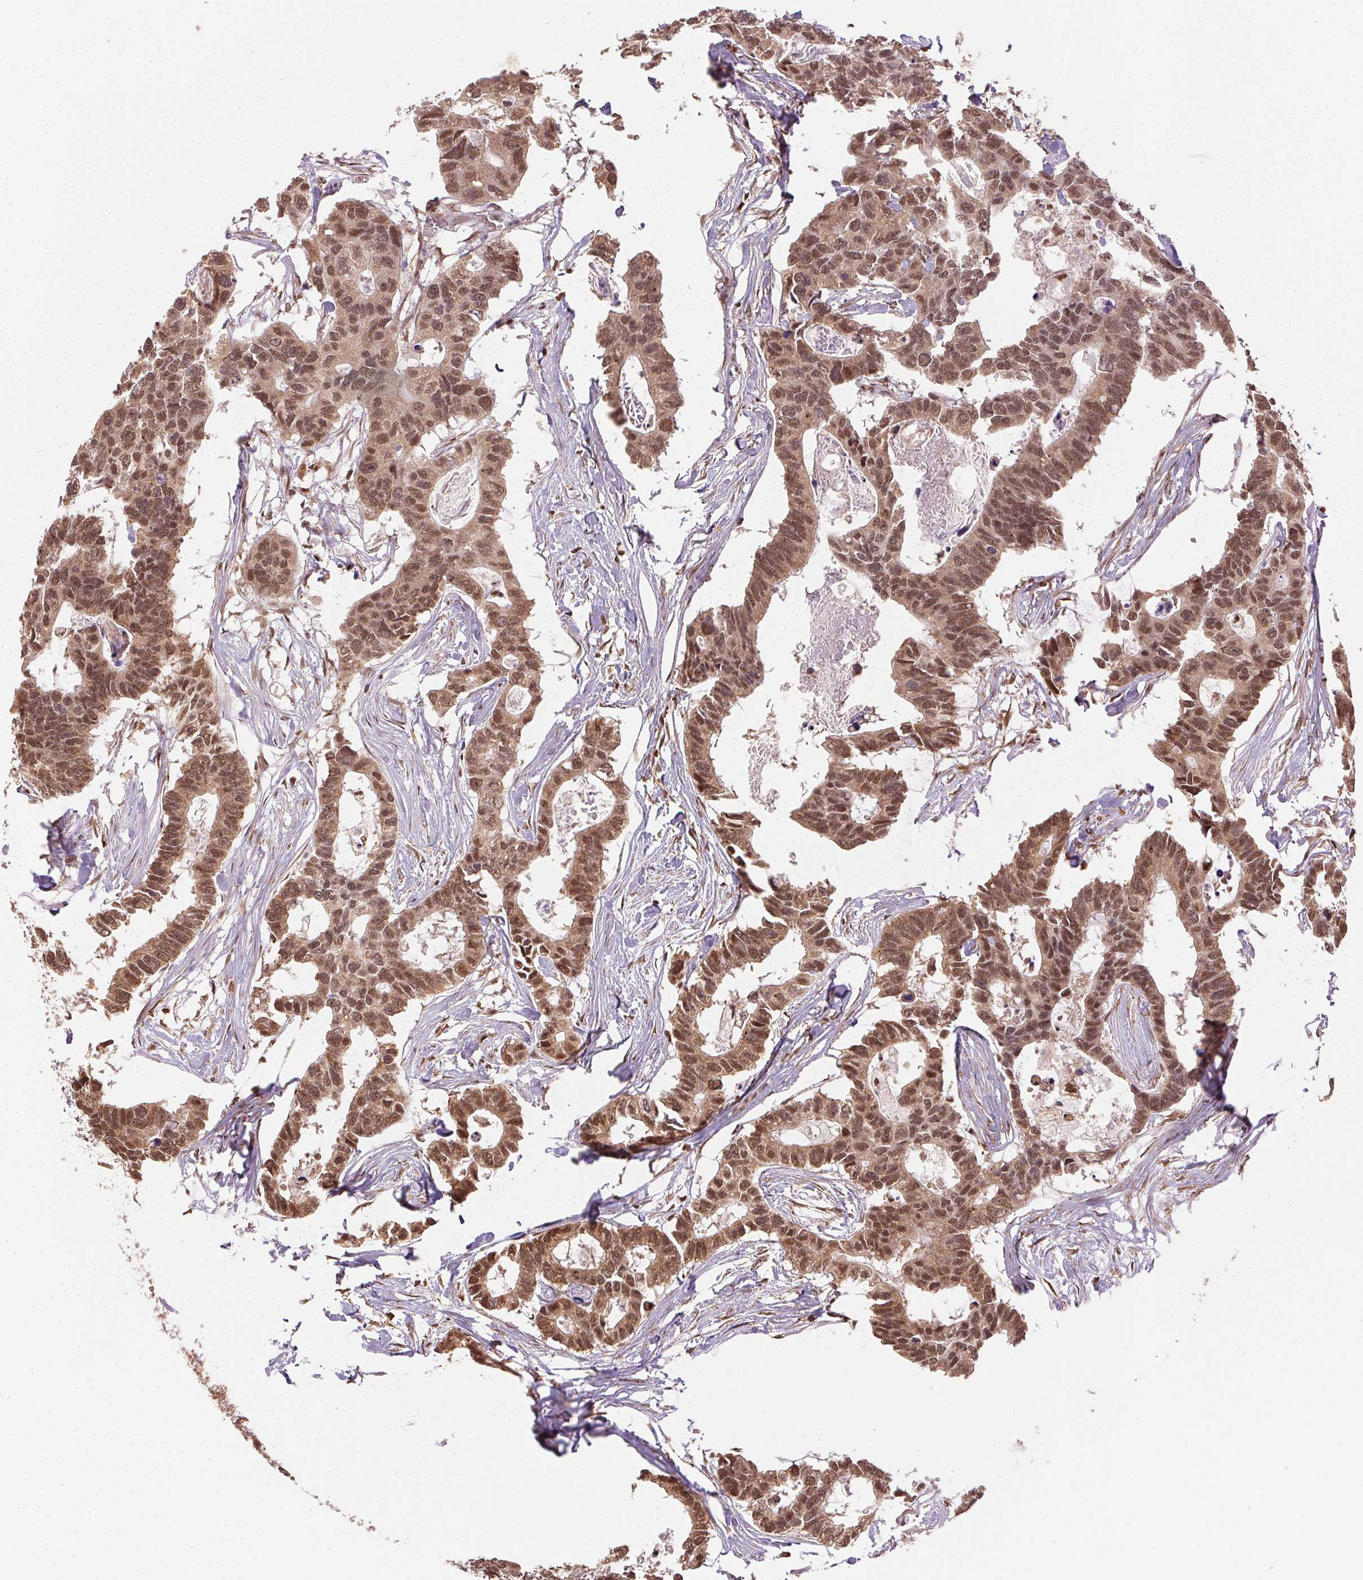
{"staining": {"intensity": "moderate", "quantity": ">75%", "location": "cytoplasmic/membranous,nuclear"}, "tissue": "colorectal cancer", "cell_type": "Tumor cells", "image_type": "cancer", "snomed": [{"axis": "morphology", "description": "Adenocarcinoma, NOS"}, {"axis": "topography", "description": "Rectum"}], "caption": "Colorectal cancer stained with a protein marker shows moderate staining in tumor cells.", "gene": "TREML4", "patient": {"sex": "male", "age": 57}}